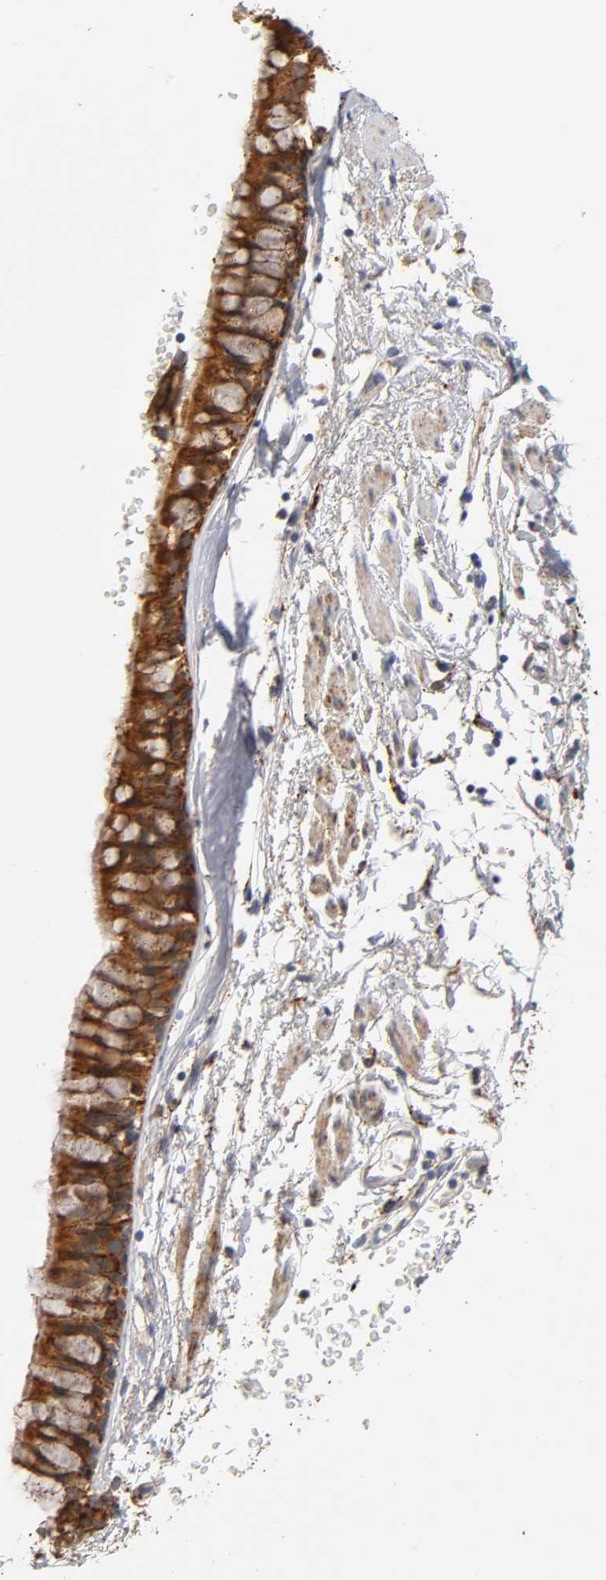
{"staining": {"intensity": "strong", "quantity": ">75%", "location": "cytoplasmic/membranous,nuclear"}, "tissue": "bronchus", "cell_type": "Respiratory epithelial cells", "image_type": "normal", "snomed": [{"axis": "morphology", "description": "Normal tissue, NOS"}, {"axis": "topography", "description": "Bronchus"}], "caption": "Bronchus stained with a brown dye reveals strong cytoplasmic/membranous,nuclear positive expression in approximately >75% of respiratory epithelial cells.", "gene": "ISG15", "patient": {"sex": "female", "age": 73}}